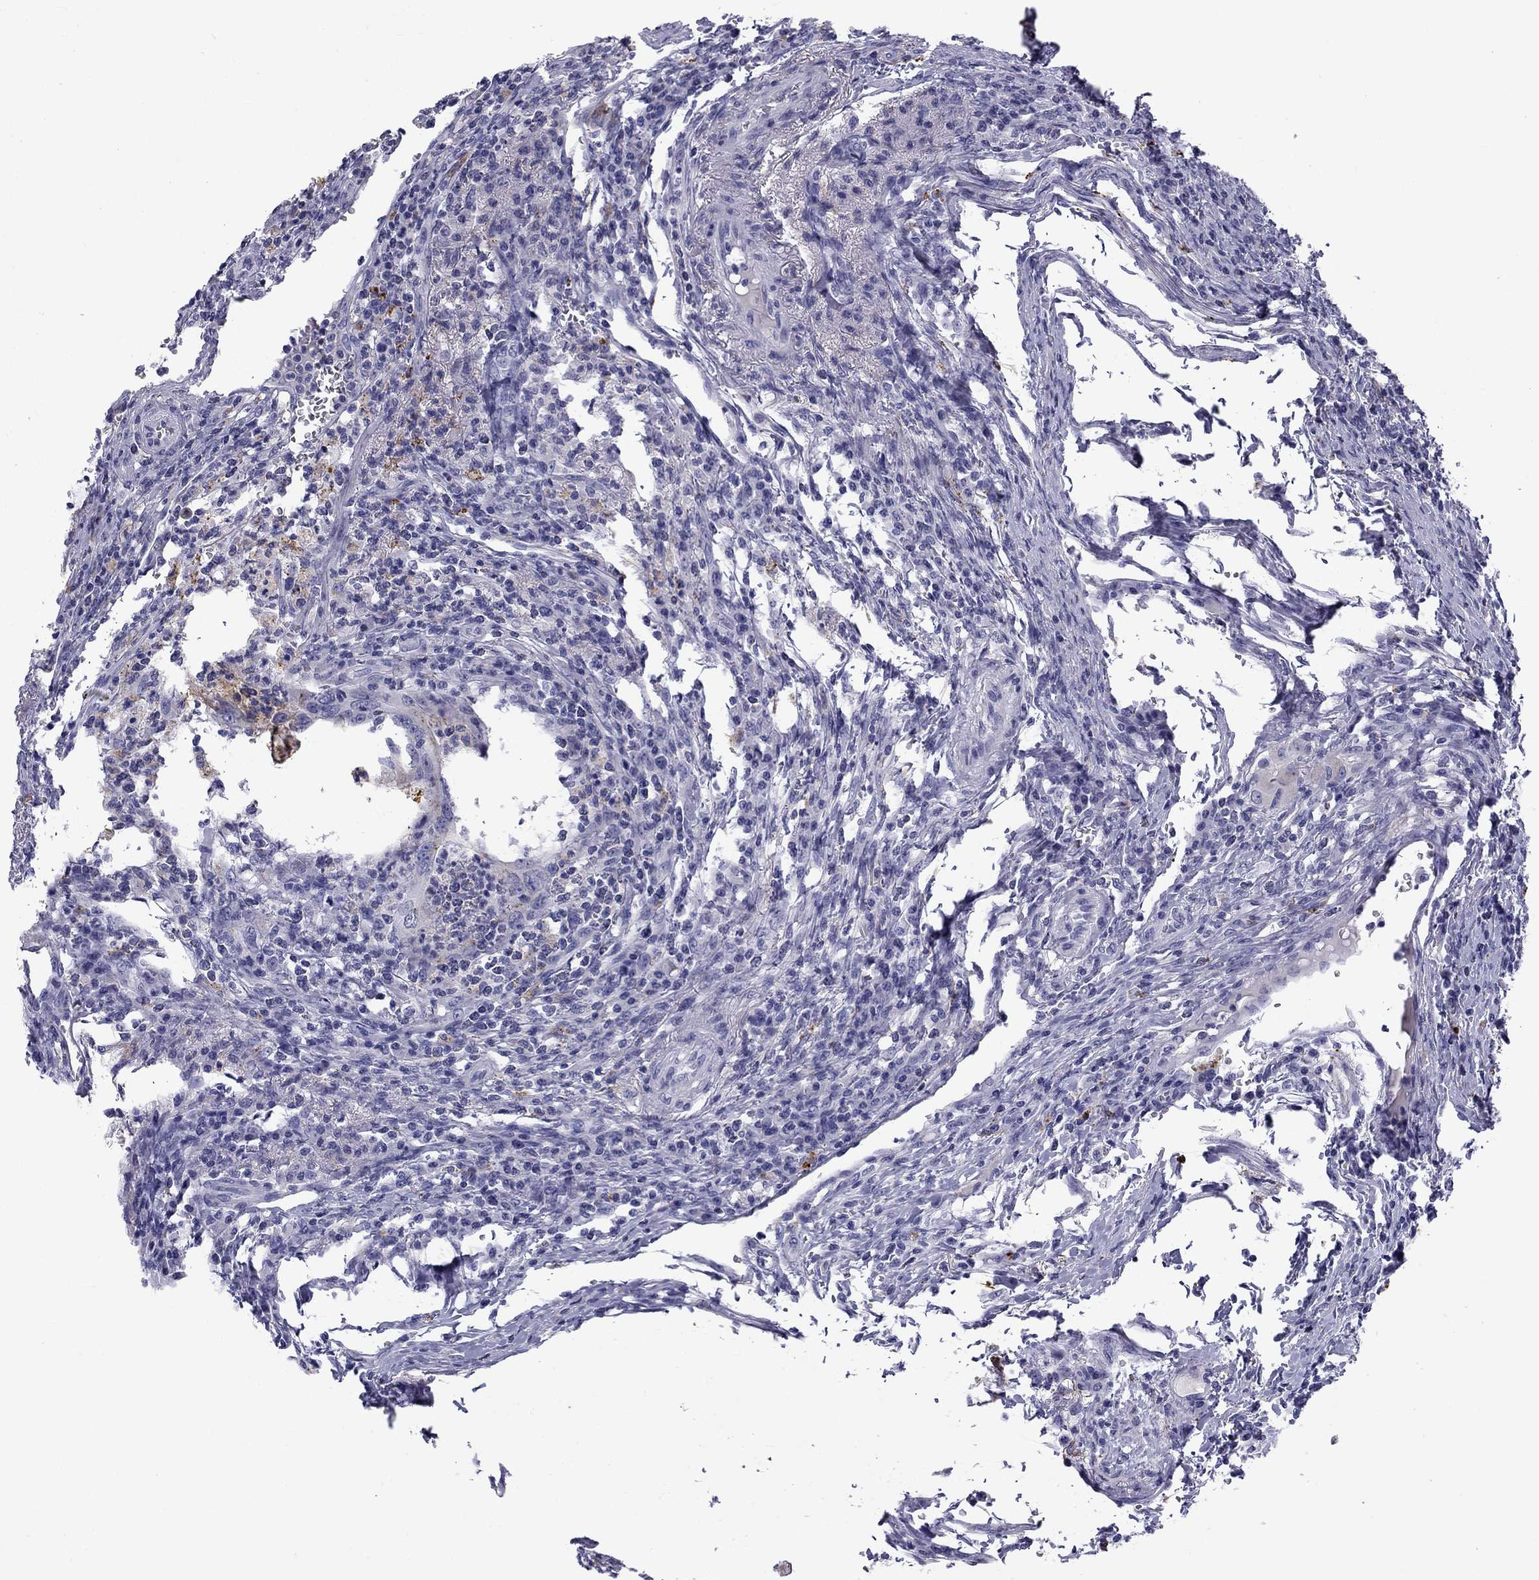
{"staining": {"intensity": "negative", "quantity": "none", "location": "none"}, "tissue": "colorectal cancer", "cell_type": "Tumor cells", "image_type": "cancer", "snomed": [{"axis": "morphology", "description": "Adenocarcinoma, NOS"}, {"axis": "topography", "description": "Colon"}], "caption": "Immunohistochemistry photomicrograph of human adenocarcinoma (colorectal) stained for a protein (brown), which demonstrates no staining in tumor cells. (Stains: DAB (3,3'-diaminobenzidine) immunohistochemistry with hematoxylin counter stain, Microscopy: brightfield microscopy at high magnification).", "gene": "CLPSL2", "patient": {"sex": "female", "age": 70}}